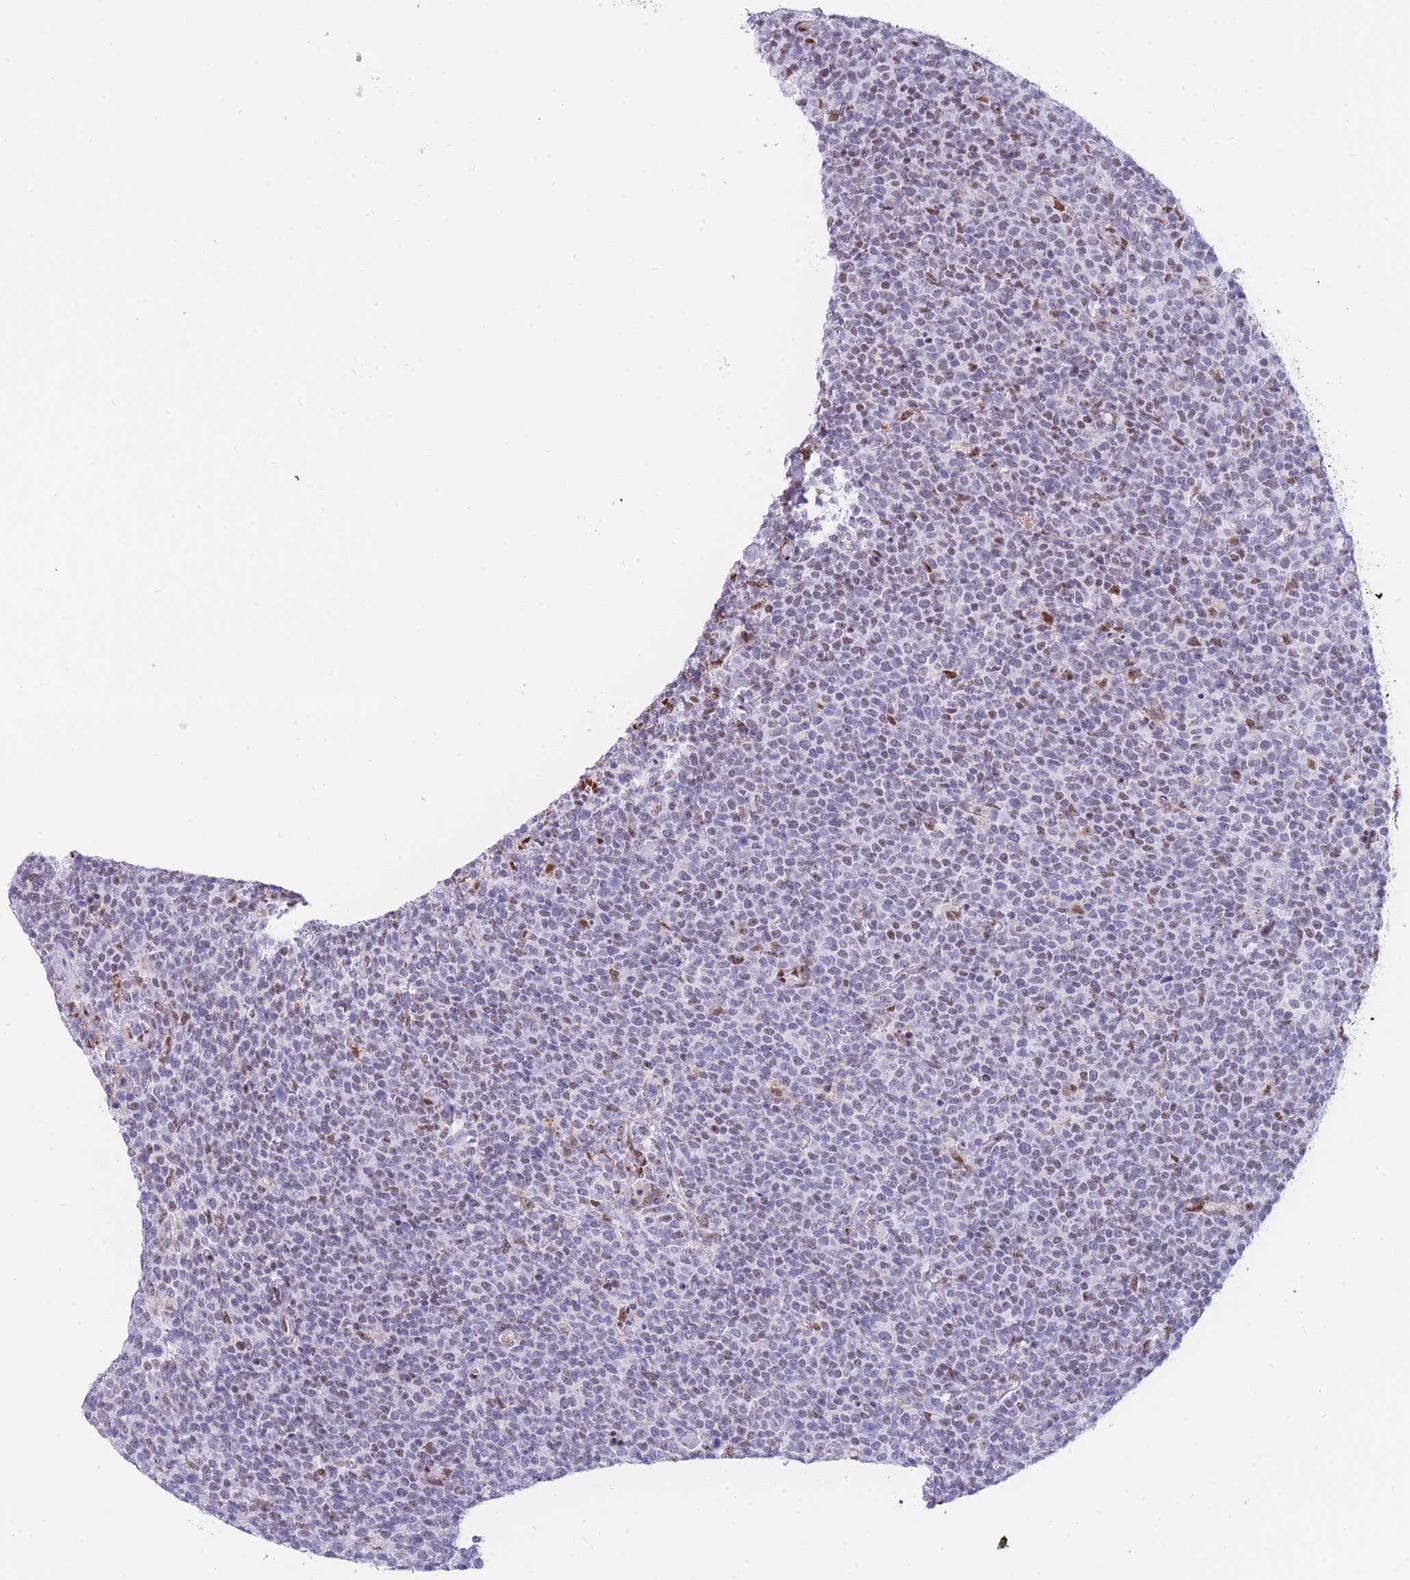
{"staining": {"intensity": "negative", "quantity": "none", "location": "none"}, "tissue": "lymphoma", "cell_type": "Tumor cells", "image_type": "cancer", "snomed": [{"axis": "morphology", "description": "Malignant lymphoma, non-Hodgkin's type, High grade"}, {"axis": "topography", "description": "Lymph node"}], "caption": "The histopathology image reveals no significant positivity in tumor cells of malignant lymphoma, non-Hodgkin's type (high-grade). (Stains: DAB (3,3'-diaminobenzidine) immunohistochemistry (IHC) with hematoxylin counter stain, Microscopy: brightfield microscopy at high magnification).", "gene": "FAM153A", "patient": {"sex": "male", "age": 61}}